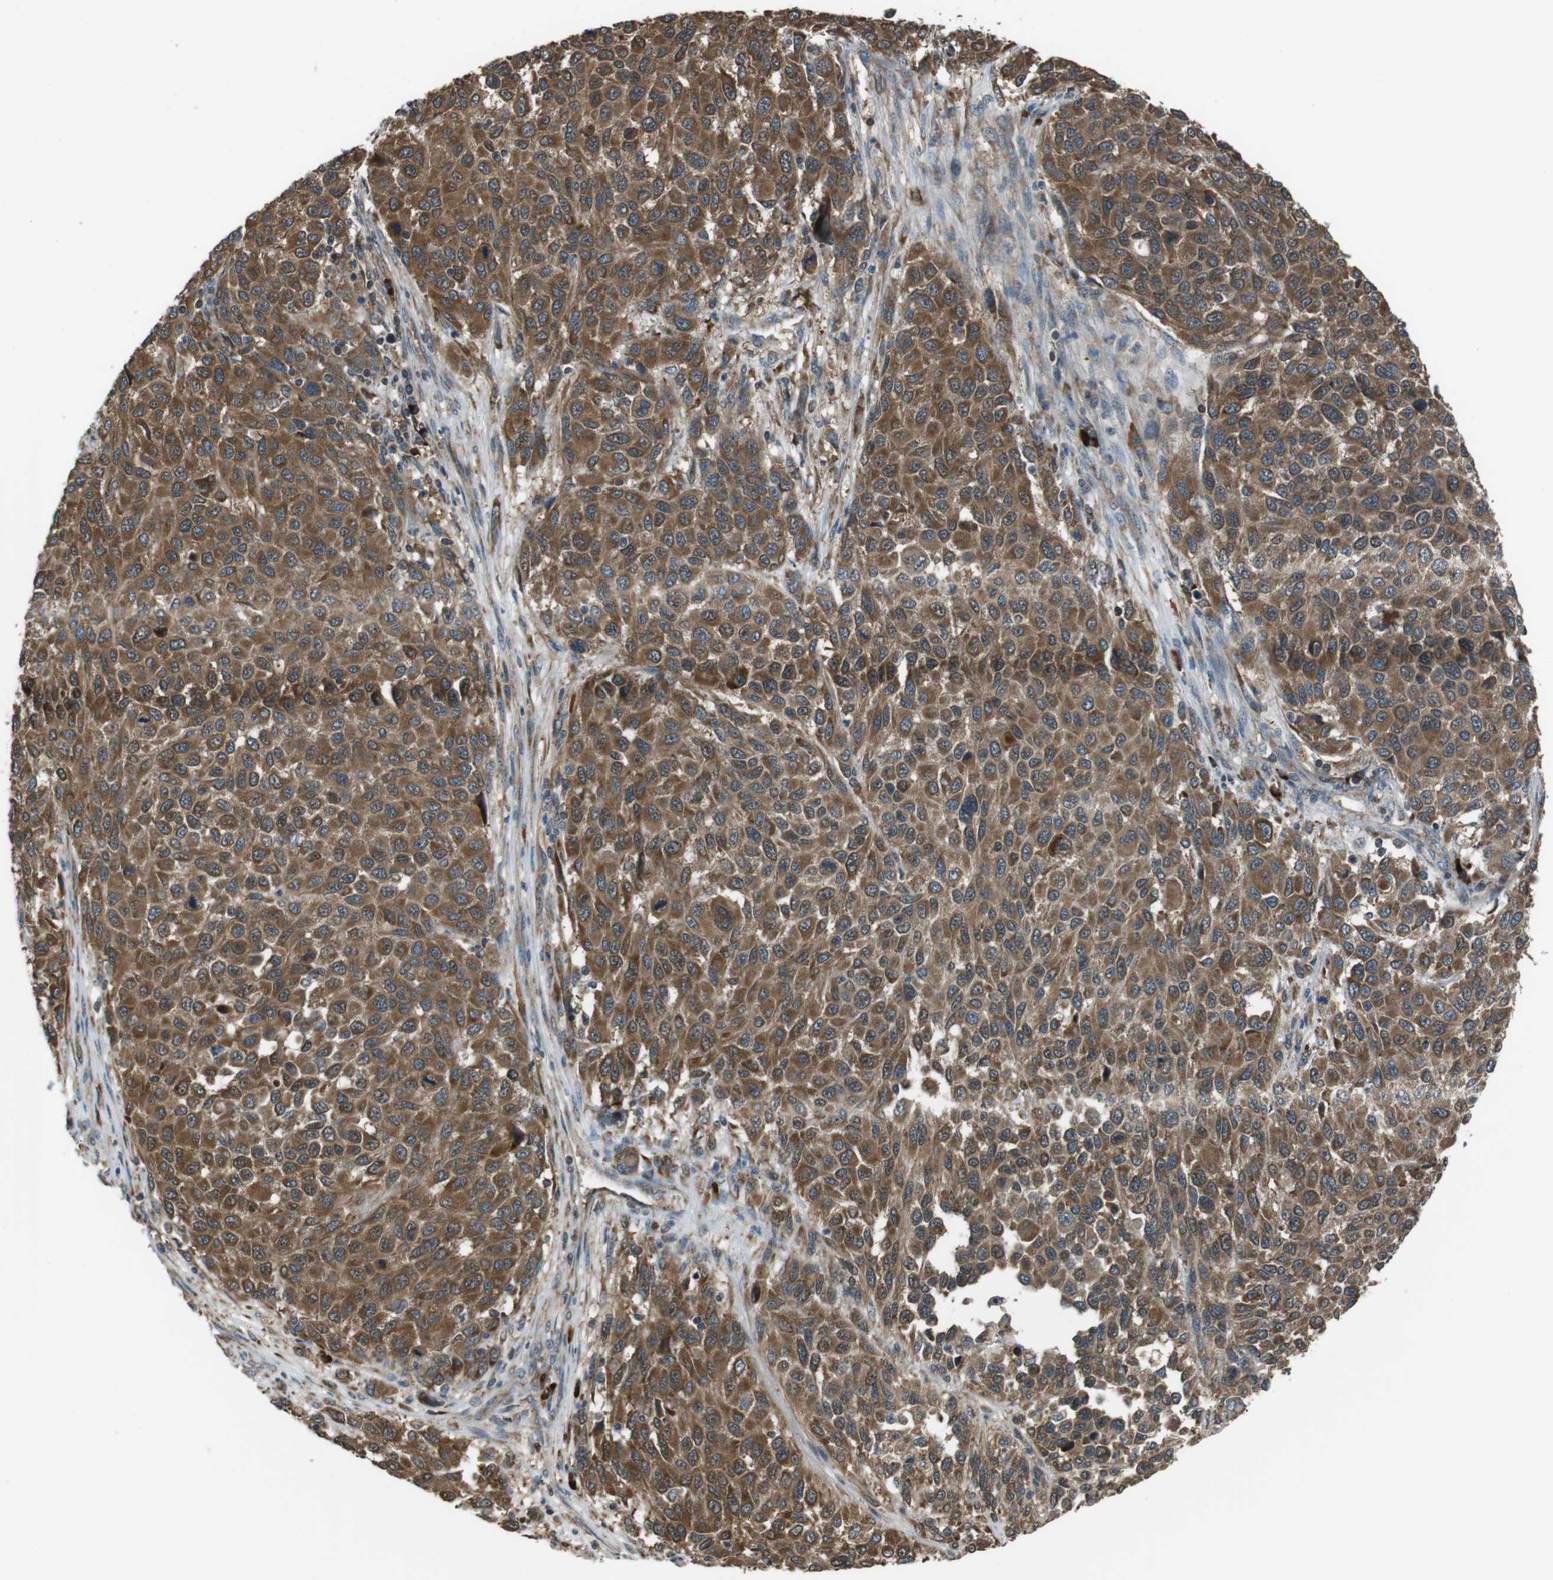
{"staining": {"intensity": "moderate", "quantity": ">75%", "location": "cytoplasmic/membranous"}, "tissue": "melanoma", "cell_type": "Tumor cells", "image_type": "cancer", "snomed": [{"axis": "morphology", "description": "Malignant melanoma, Metastatic site"}, {"axis": "topography", "description": "Lymph node"}], "caption": "High-power microscopy captured an IHC micrograph of malignant melanoma (metastatic site), revealing moderate cytoplasmic/membranous positivity in about >75% of tumor cells.", "gene": "SSR3", "patient": {"sex": "male", "age": 61}}